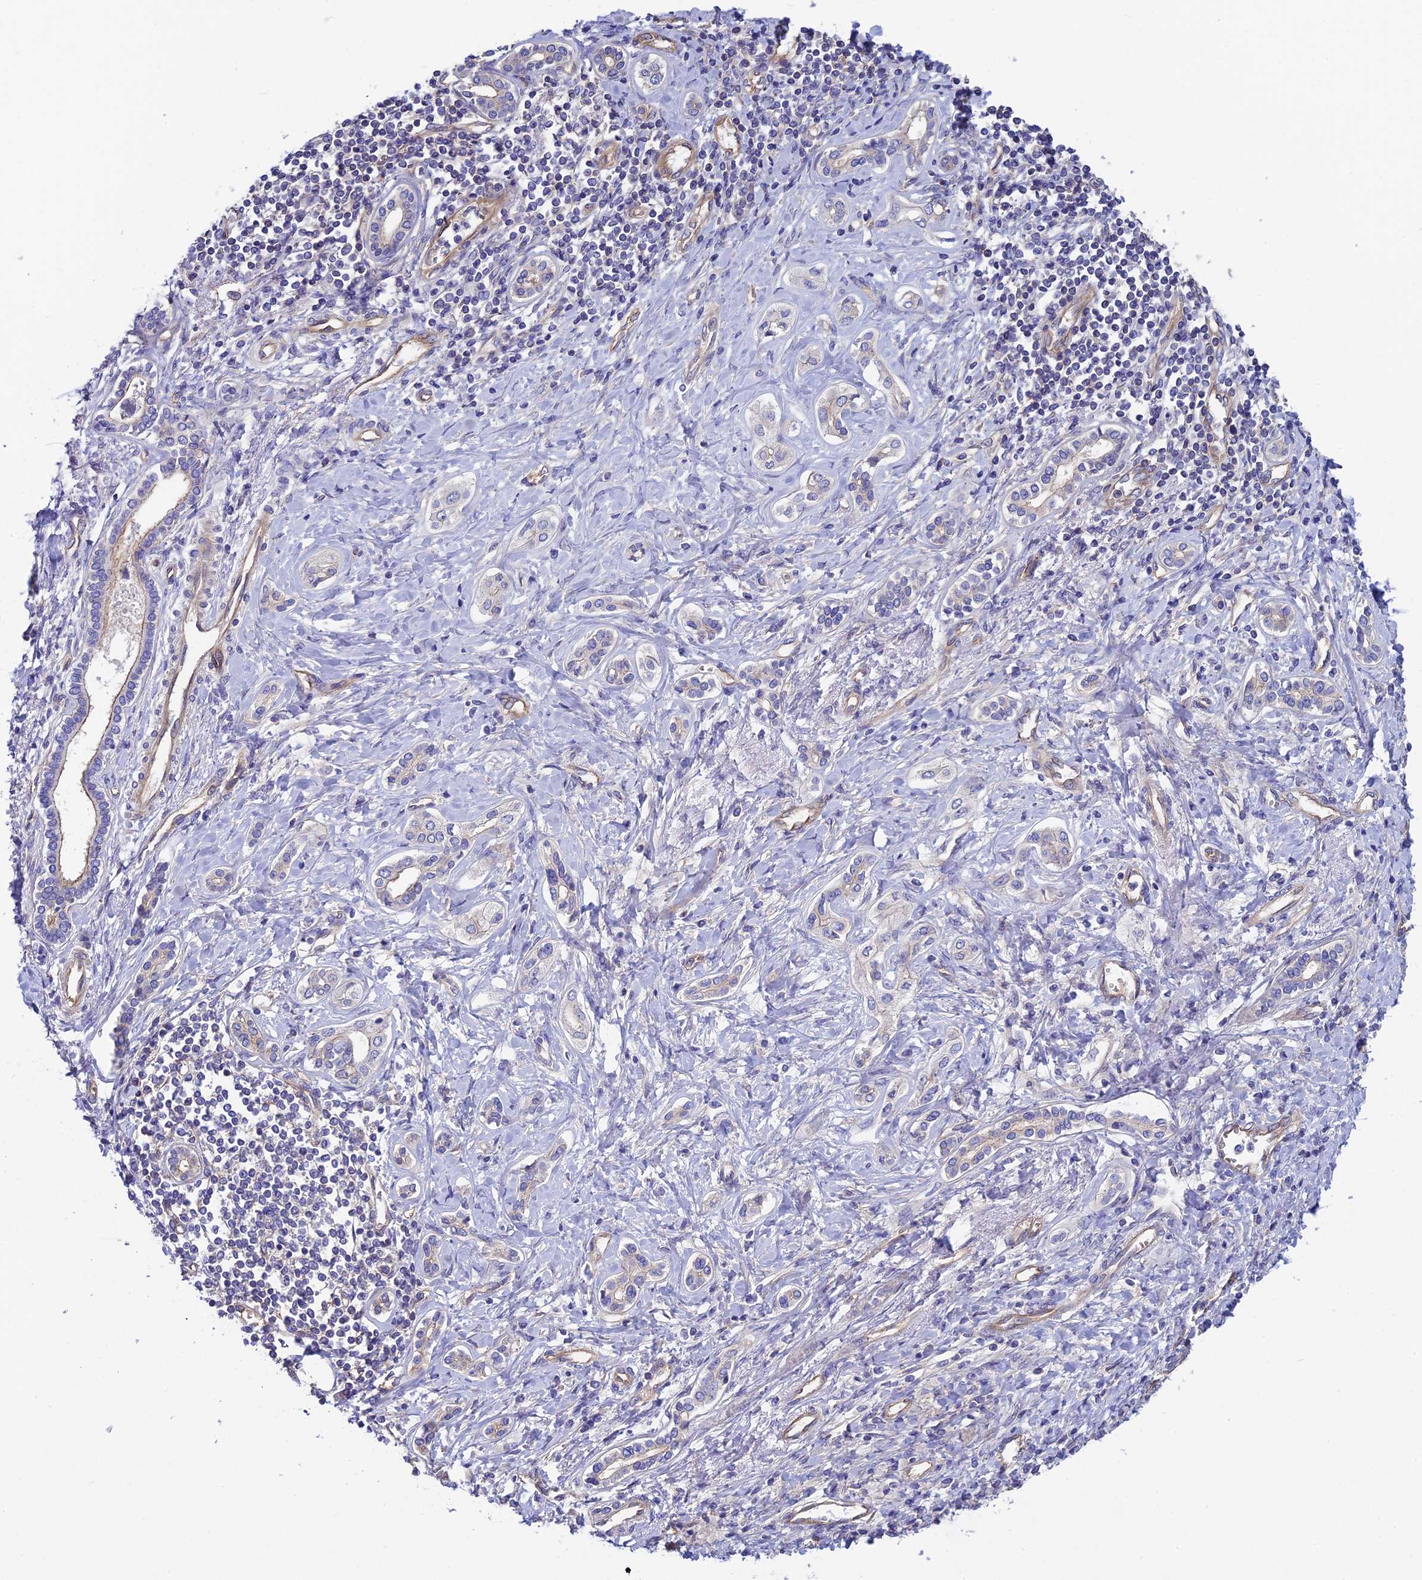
{"staining": {"intensity": "negative", "quantity": "none", "location": "none"}, "tissue": "liver cancer", "cell_type": "Tumor cells", "image_type": "cancer", "snomed": [{"axis": "morphology", "description": "Cholangiocarcinoma"}, {"axis": "topography", "description": "Liver"}], "caption": "Liver cancer was stained to show a protein in brown. There is no significant positivity in tumor cells. (DAB (3,3'-diaminobenzidine) IHC visualized using brightfield microscopy, high magnification).", "gene": "PPFIA3", "patient": {"sex": "female", "age": 77}}